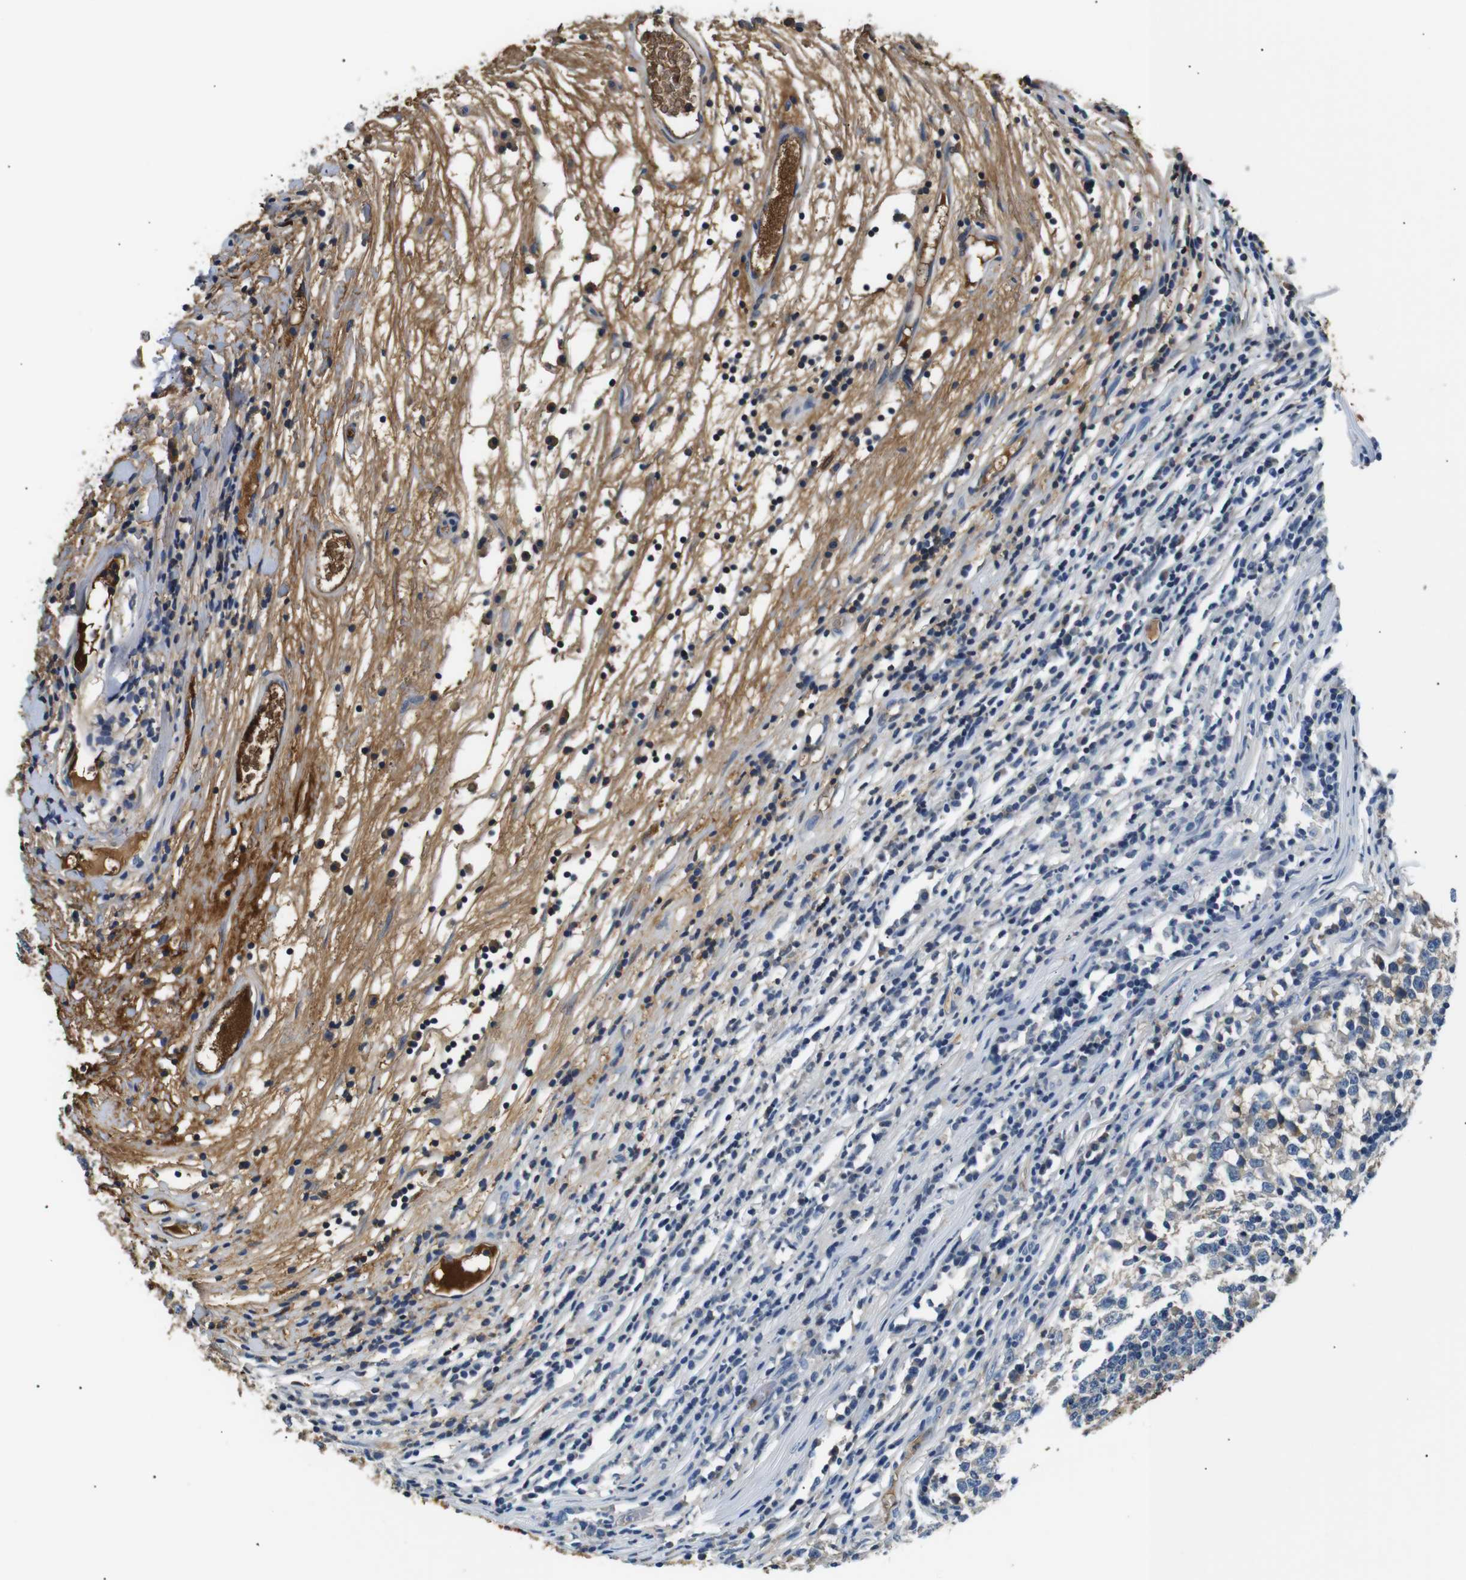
{"staining": {"intensity": "weak", "quantity": "<25%", "location": "cytoplasmic/membranous"}, "tissue": "testis cancer", "cell_type": "Tumor cells", "image_type": "cancer", "snomed": [{"axis": "morphology", "description": "Seminoma, NOS"}, {"axis": "topography", "description": "Testis"}], "caption": "IHC of testis cancer (seminoma) exhibits no staining in tumor cells. The staining is performed using DAB (3,3'-diaminobenzidine) brown chromogen with nuclei counter-stained in using hematoxylin.", "gene": "LHCGR", "patient": {"sex": "male", "age": 65}}